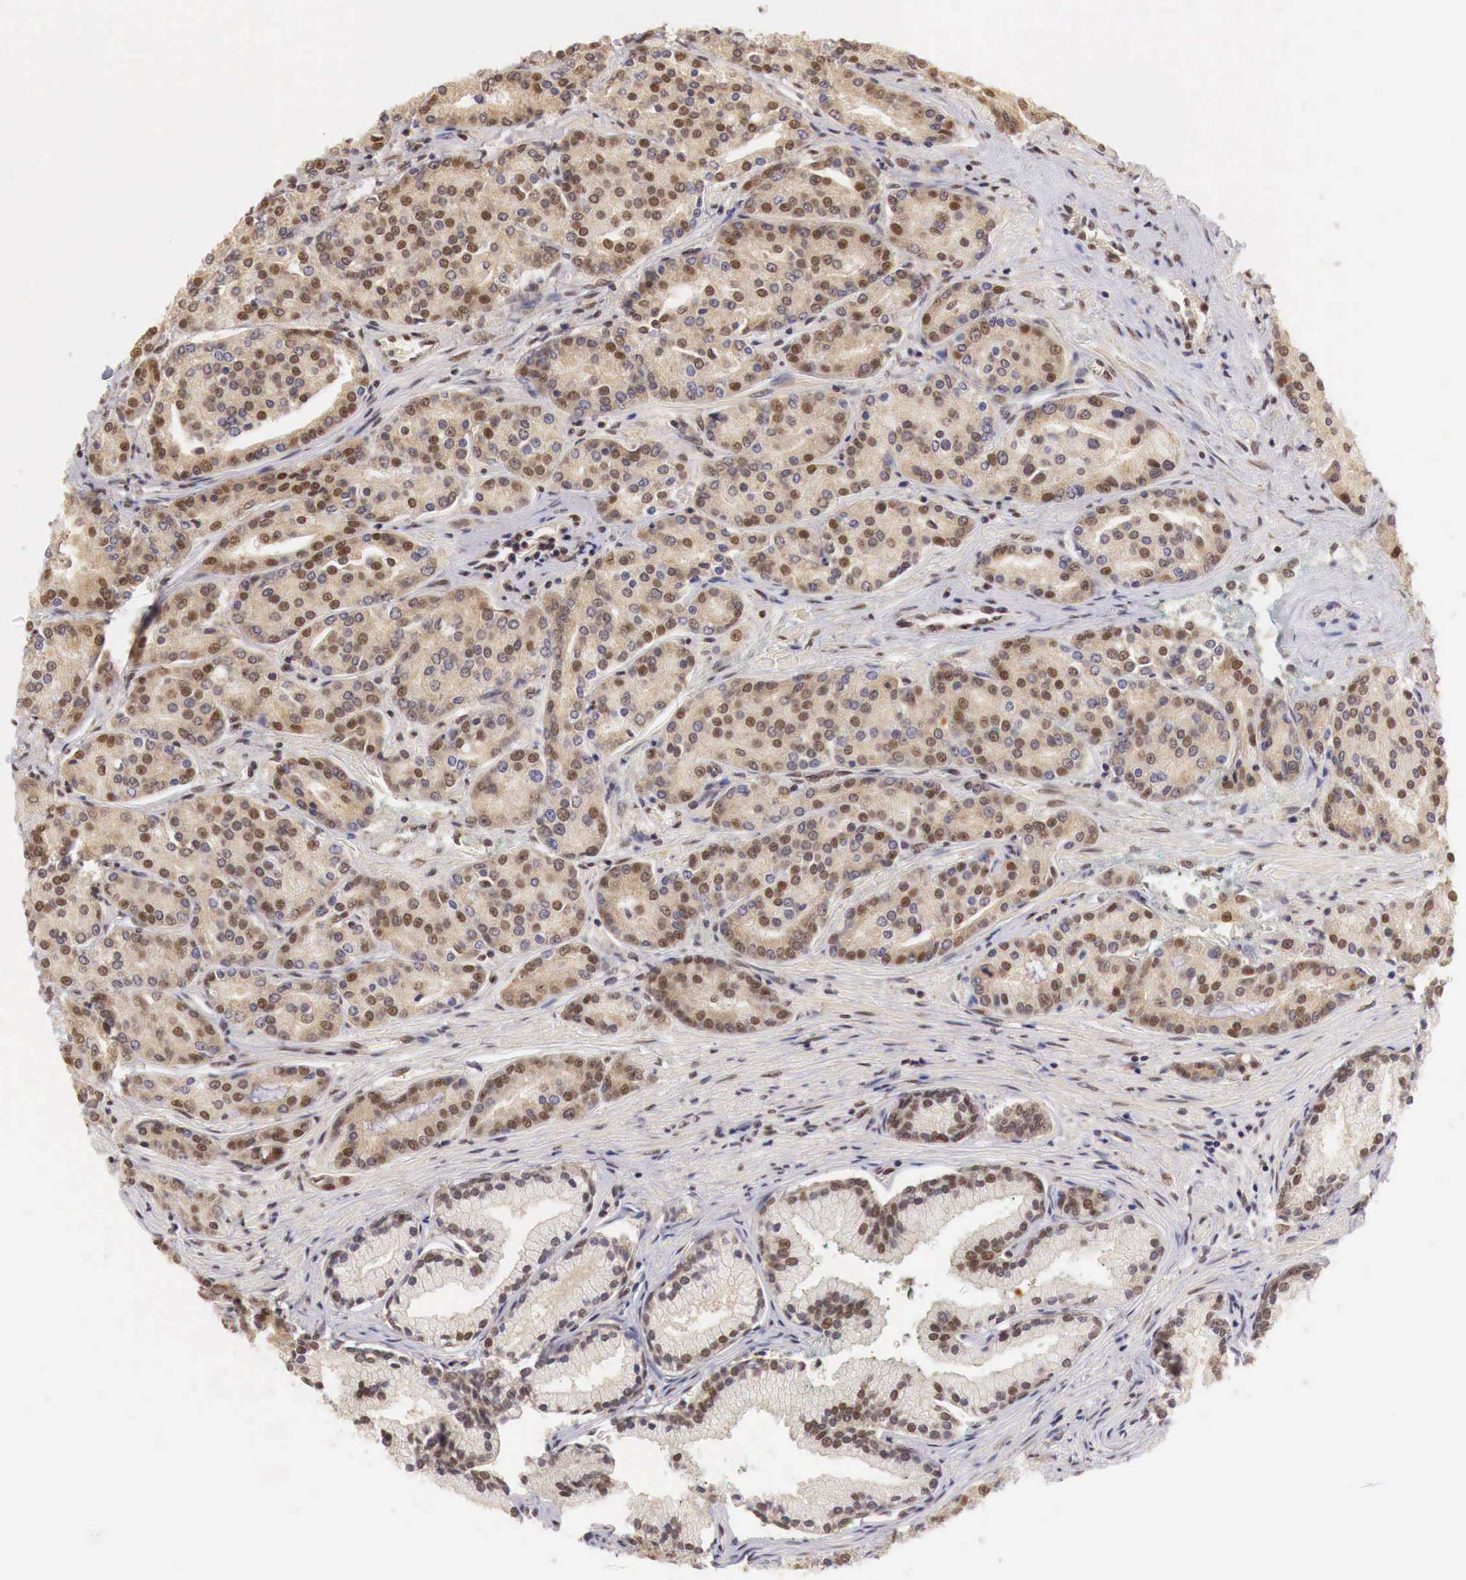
{"staining": {"intensity": "moderate", "quantity": ">75%", "location": "cytoplasmic/membranous,nuclear"}, "tissue": "prostate cancer", "cell_type": "Tumor cells", "image_type": "cancer", "snomed": [{"axis": "morphology", "description": "Adenocarcinoma, High grade"}, {"axis": "topography", "description": "Prostate"}], "caption": "The image reveals immunohistochemical staining of adenocarcinoma (high-grade) (prostate). There is moderate cytoplasmic/membranous and nuclear expression is seen in approximately >75% of tumor cells.", "gene": "GPKOW", "patient": {"sex": "male", "age": 64}}